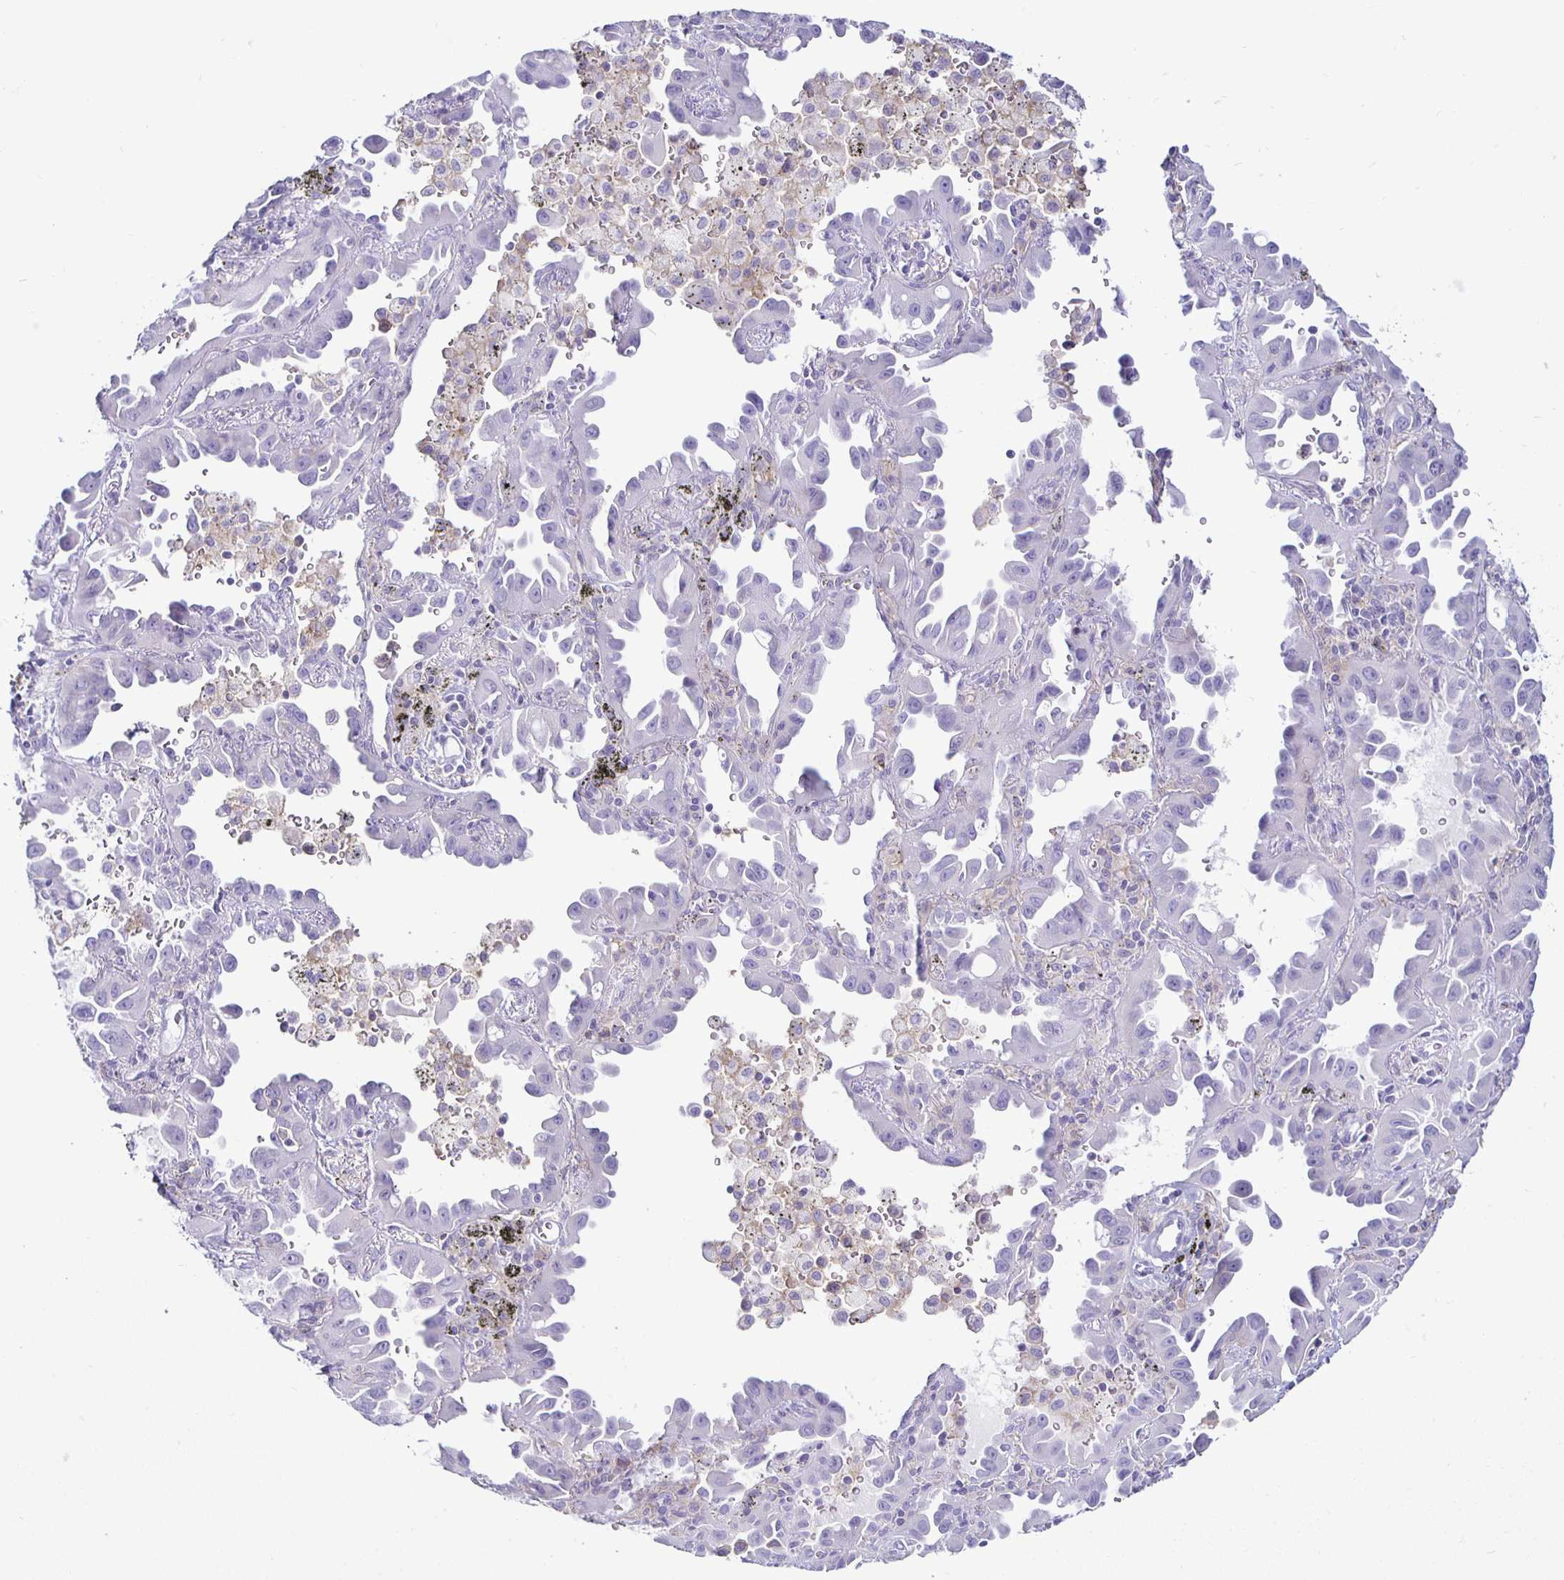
{"staining": {"intensity": "negative", "quantity": "none", "location": "none"}, "tissue": "lung cancer", "cell_type": "Tumor cells", "image_type": "cancer", "snomed": [{"axis": "morphology", "description": "Adenocarcinoma, NOS"}, {"axis": "topography", "description": "Lung"}], "caption": "Immunohistochemical staining of human lung cancer shows no significant positivity in tumor cells.", "gene": "SIRPA", "patient": {"sex": "male", "age": 68}}